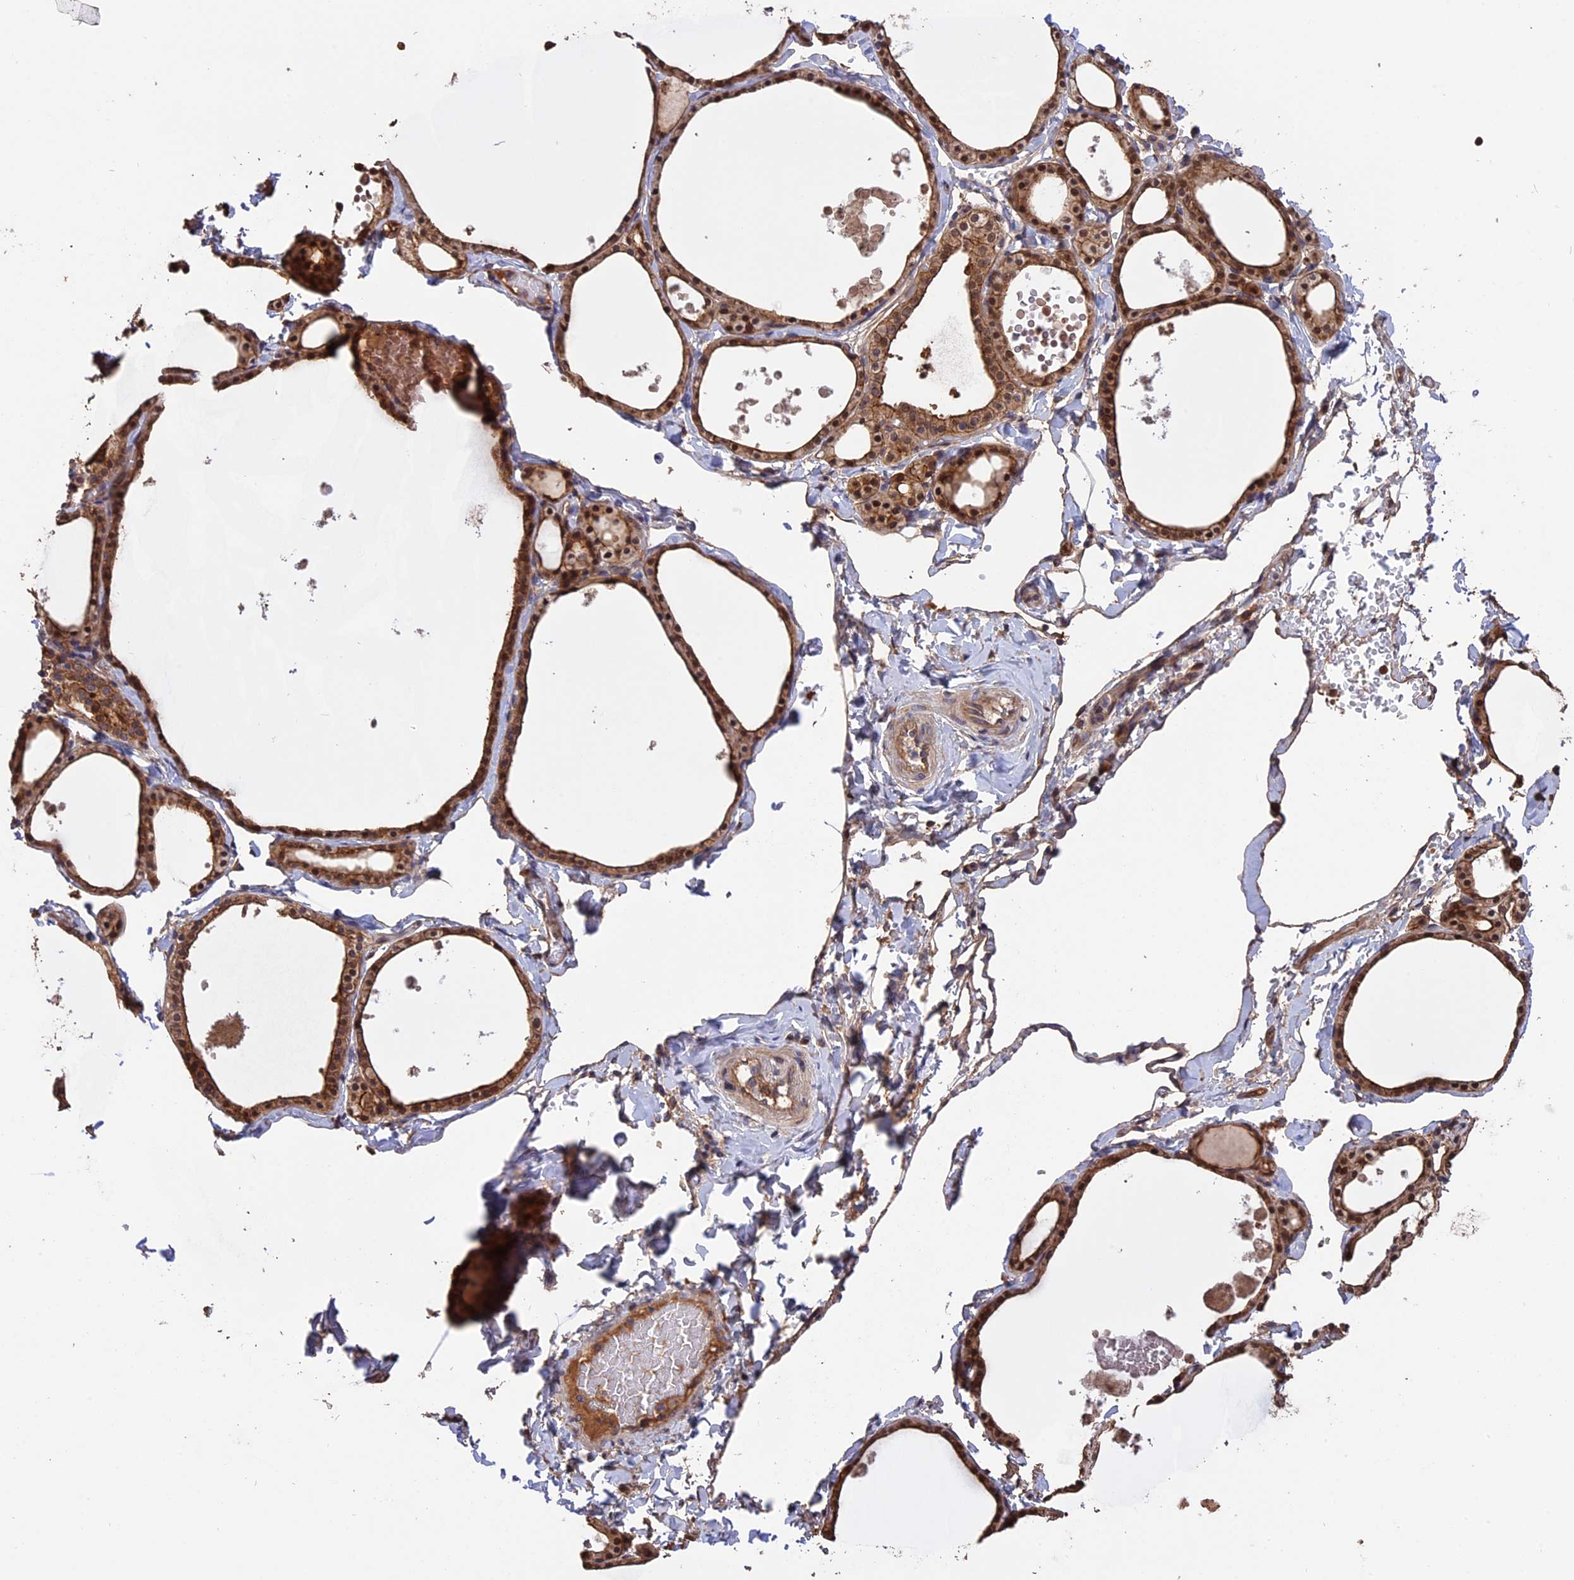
{"staining": {"intensity": "moderate", "quantity": ">75%", "location": "cytoplasmic/membranous,nuclear"}, "tissue": "thyroid gland", "cell_type": "Glandular cells", "image_type": "normal", "snomed": [{"axis": "morphology", "description": "Normal tissue, NOS"}, {"axis": "topography", "description": "Thyroid gland"}], "caption": "Protein expression analysis of benign thyroid gland displays moderate cytoplasmic/membranous,nuclear expression in about >75% of glandular cells.", "gene": "RASAL1", "patient": {"sex": "male", "age": 56}}